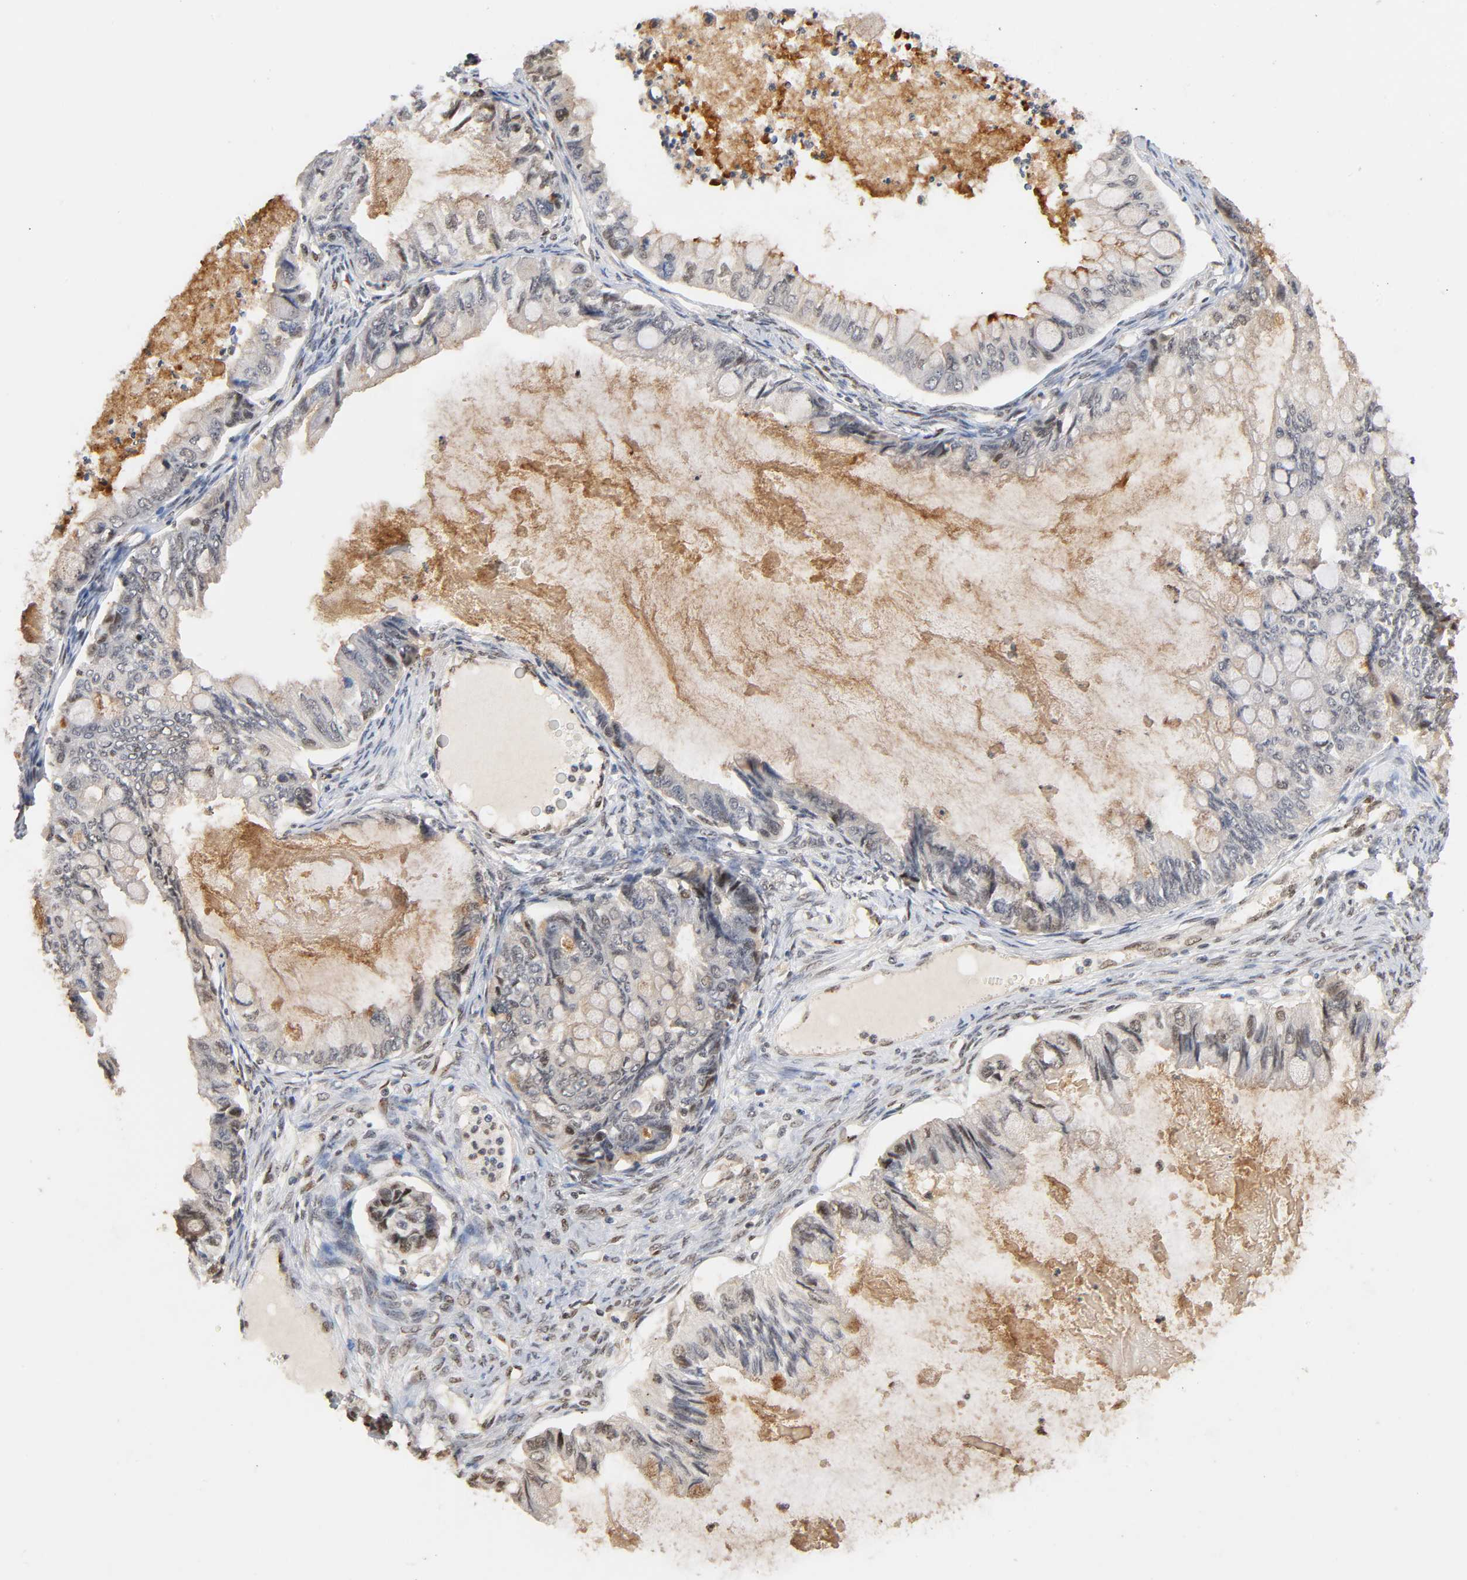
{"staining": {"intensity": "weak", "quantity": "25%-75%", "location": "cytoplasmic/membranous,nuclear"}, "tissue": "ovarian cancer", "cell_type": "Tumor cells", "image_type": "cancer", "snomed": [{"axis": "morphology", "description": "Cystadenocarcinoma, mucinous, NOS"}, {"axis": "topography", "description": "Ovary"}], "caption": "Ovarian mucinous cystadenocarcinoma stained with a brown dye exhibits weak cytoplasmic/membranous and nuclear positive staining in approximately 25%-75% of tumor cells.", "gene": "UBC", "patient": {"sex": "female", "age": 80}}